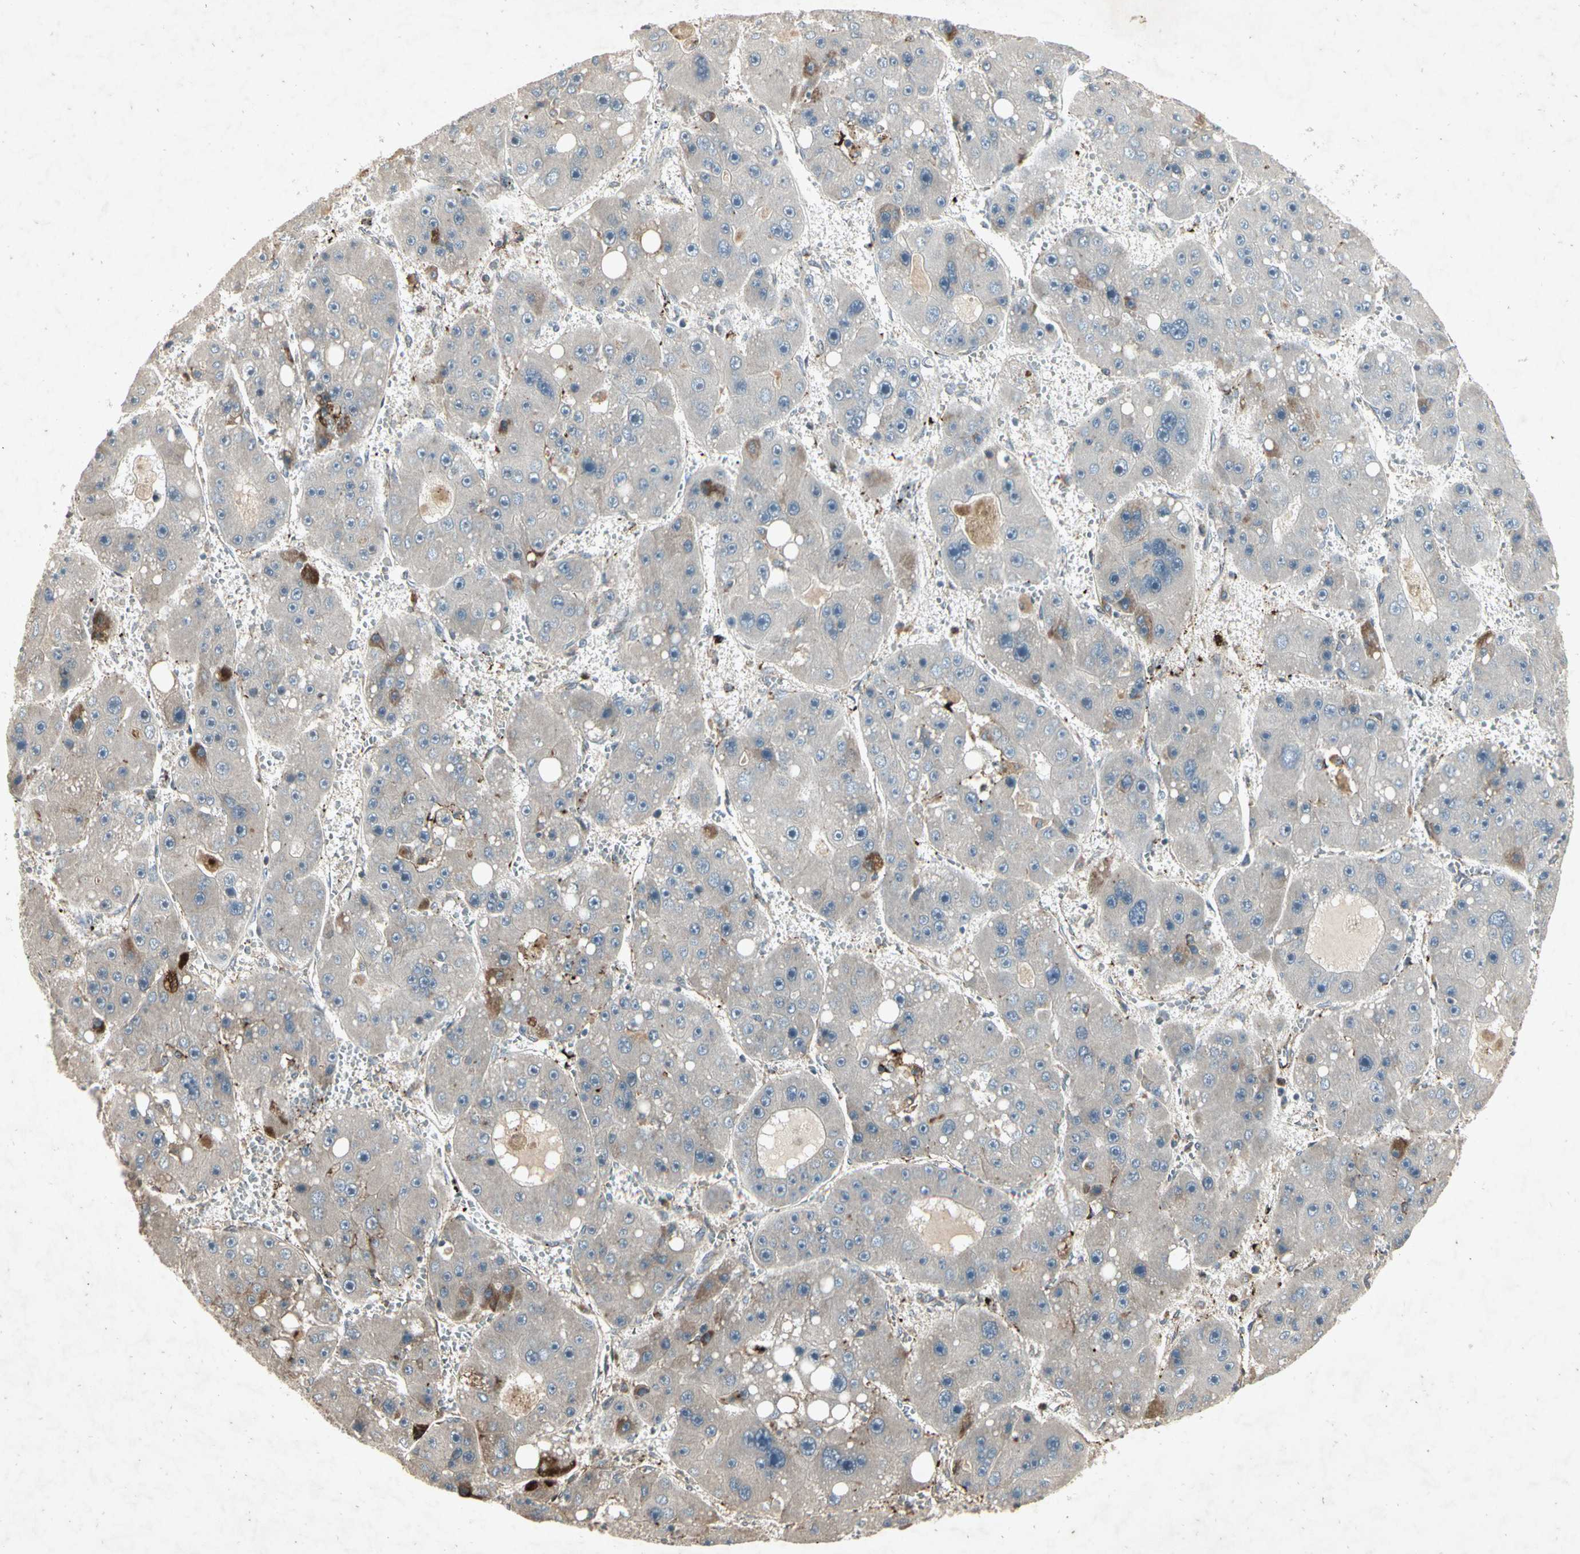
{"staining": {"intensity": "moderate", "quantity": "<25%", "location": "cytoplasmic/membranous"}, "tissue": "liver cancer", "cell_type": "Tumor cells", "image_type": "cancer", "snomed": [{"axis": "morphology", "description": "Carcinoma, Hepatocellular, NOS"}, {"axis": "topography", "description": "Liver"}], "caption": "This image displays liver cancer (hepatocellular carcinoma) stained with immunohistochemistry (IHC) to label a protein in brown. The cytoplasmic/membranous of tumor cells show moderate positivity for the protein. Nuclei are counter-stained blue.", "gene": "TEK", "patient": {"sex": "female", "age": 61}}